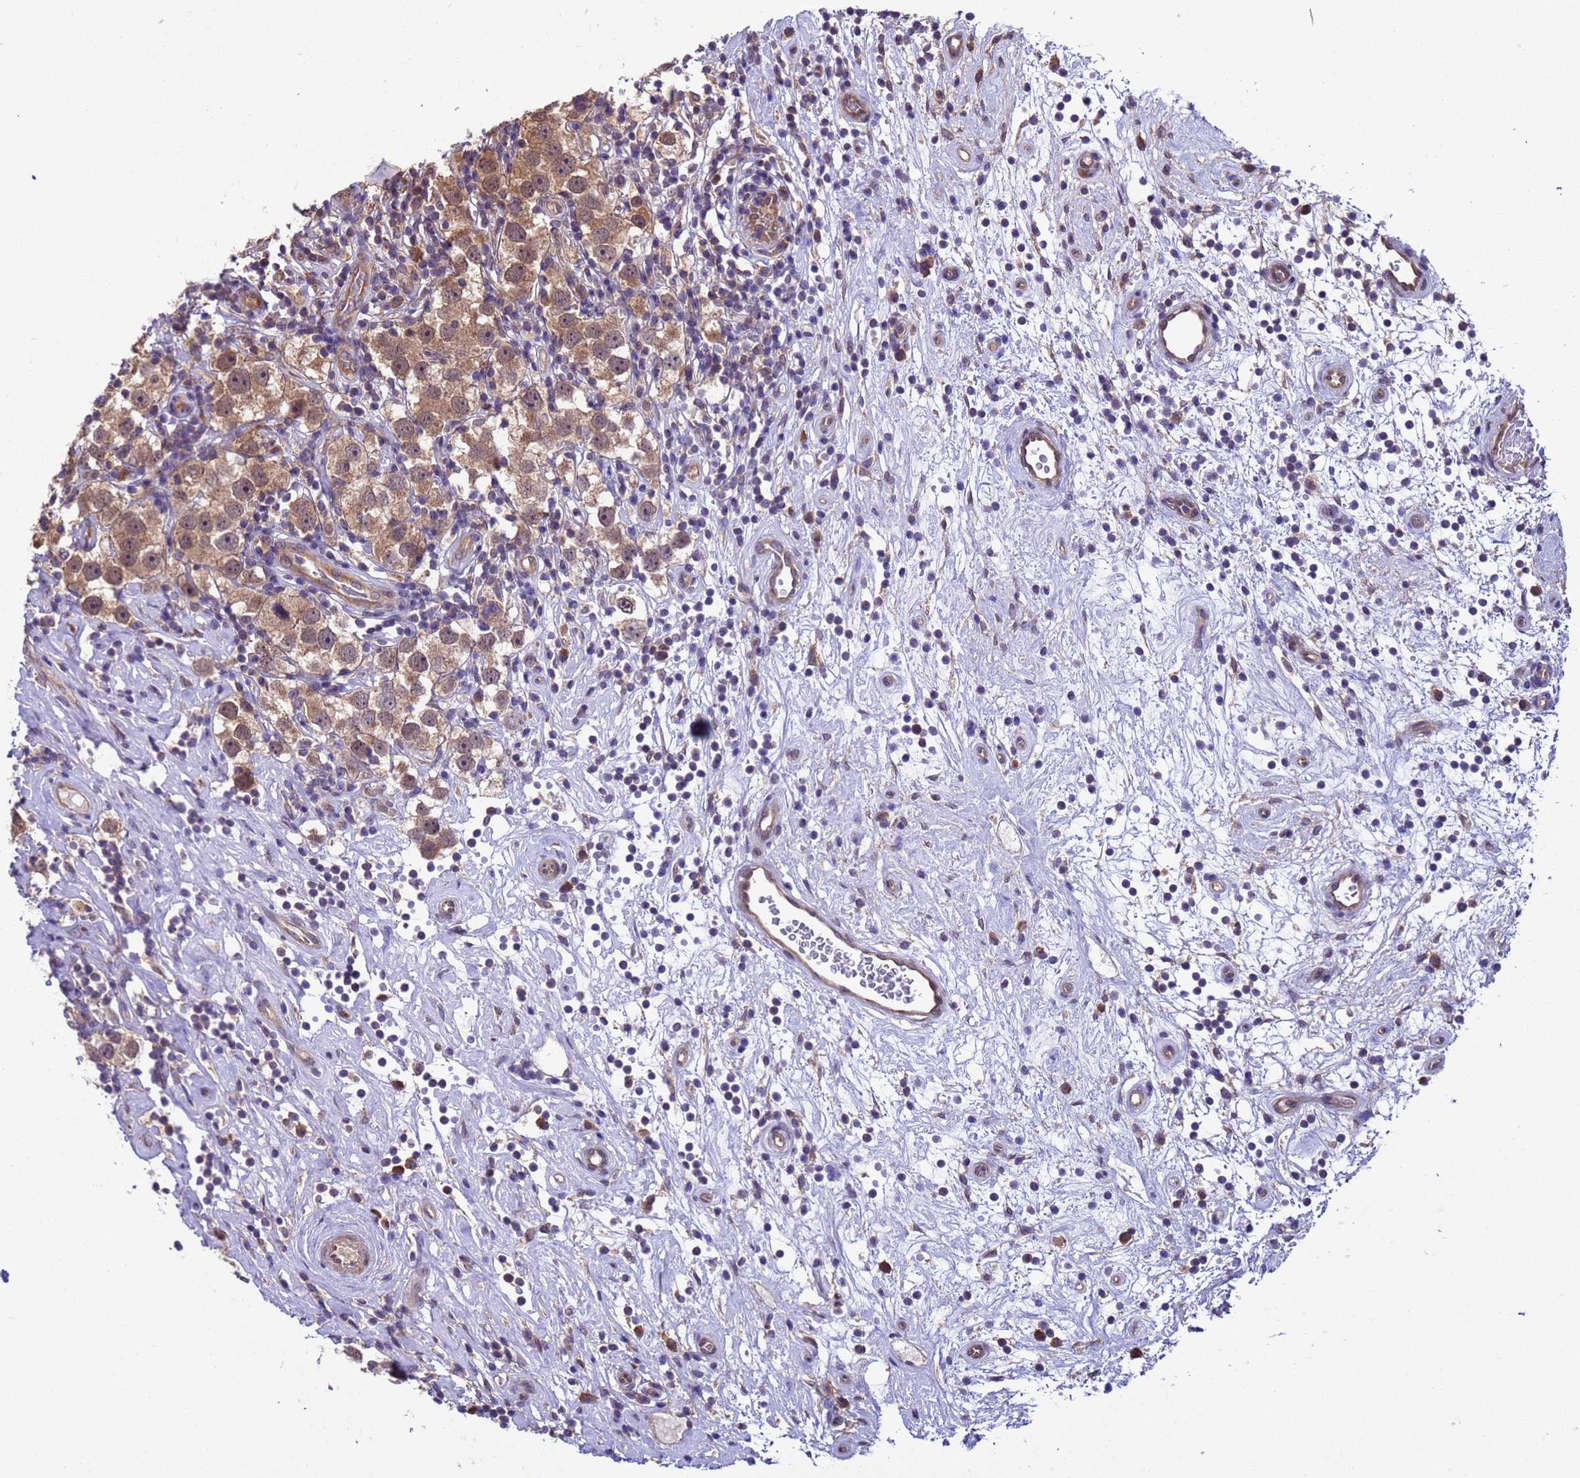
{"staining": {"intensity": "moderate", "quantity": ">75%", "location": "cytoplasmic/membranous"}, "tissue": "testis cancer", "cell_type": "Tumor cells", "image_type": "cancer", "snomed": [{"axis": "morphology", "description": "Seminoma, NOS"}, {"axis": "topography", "description": "Testis"}], "caption": "Testis seminoma was stained to show a protein in brown. There is medium levels of moderate cytoplasmic/membranous staining in about >75% of tumor cells.", "gene": "ZFP69B", "patient": {"sex": "male", "age": 49}}